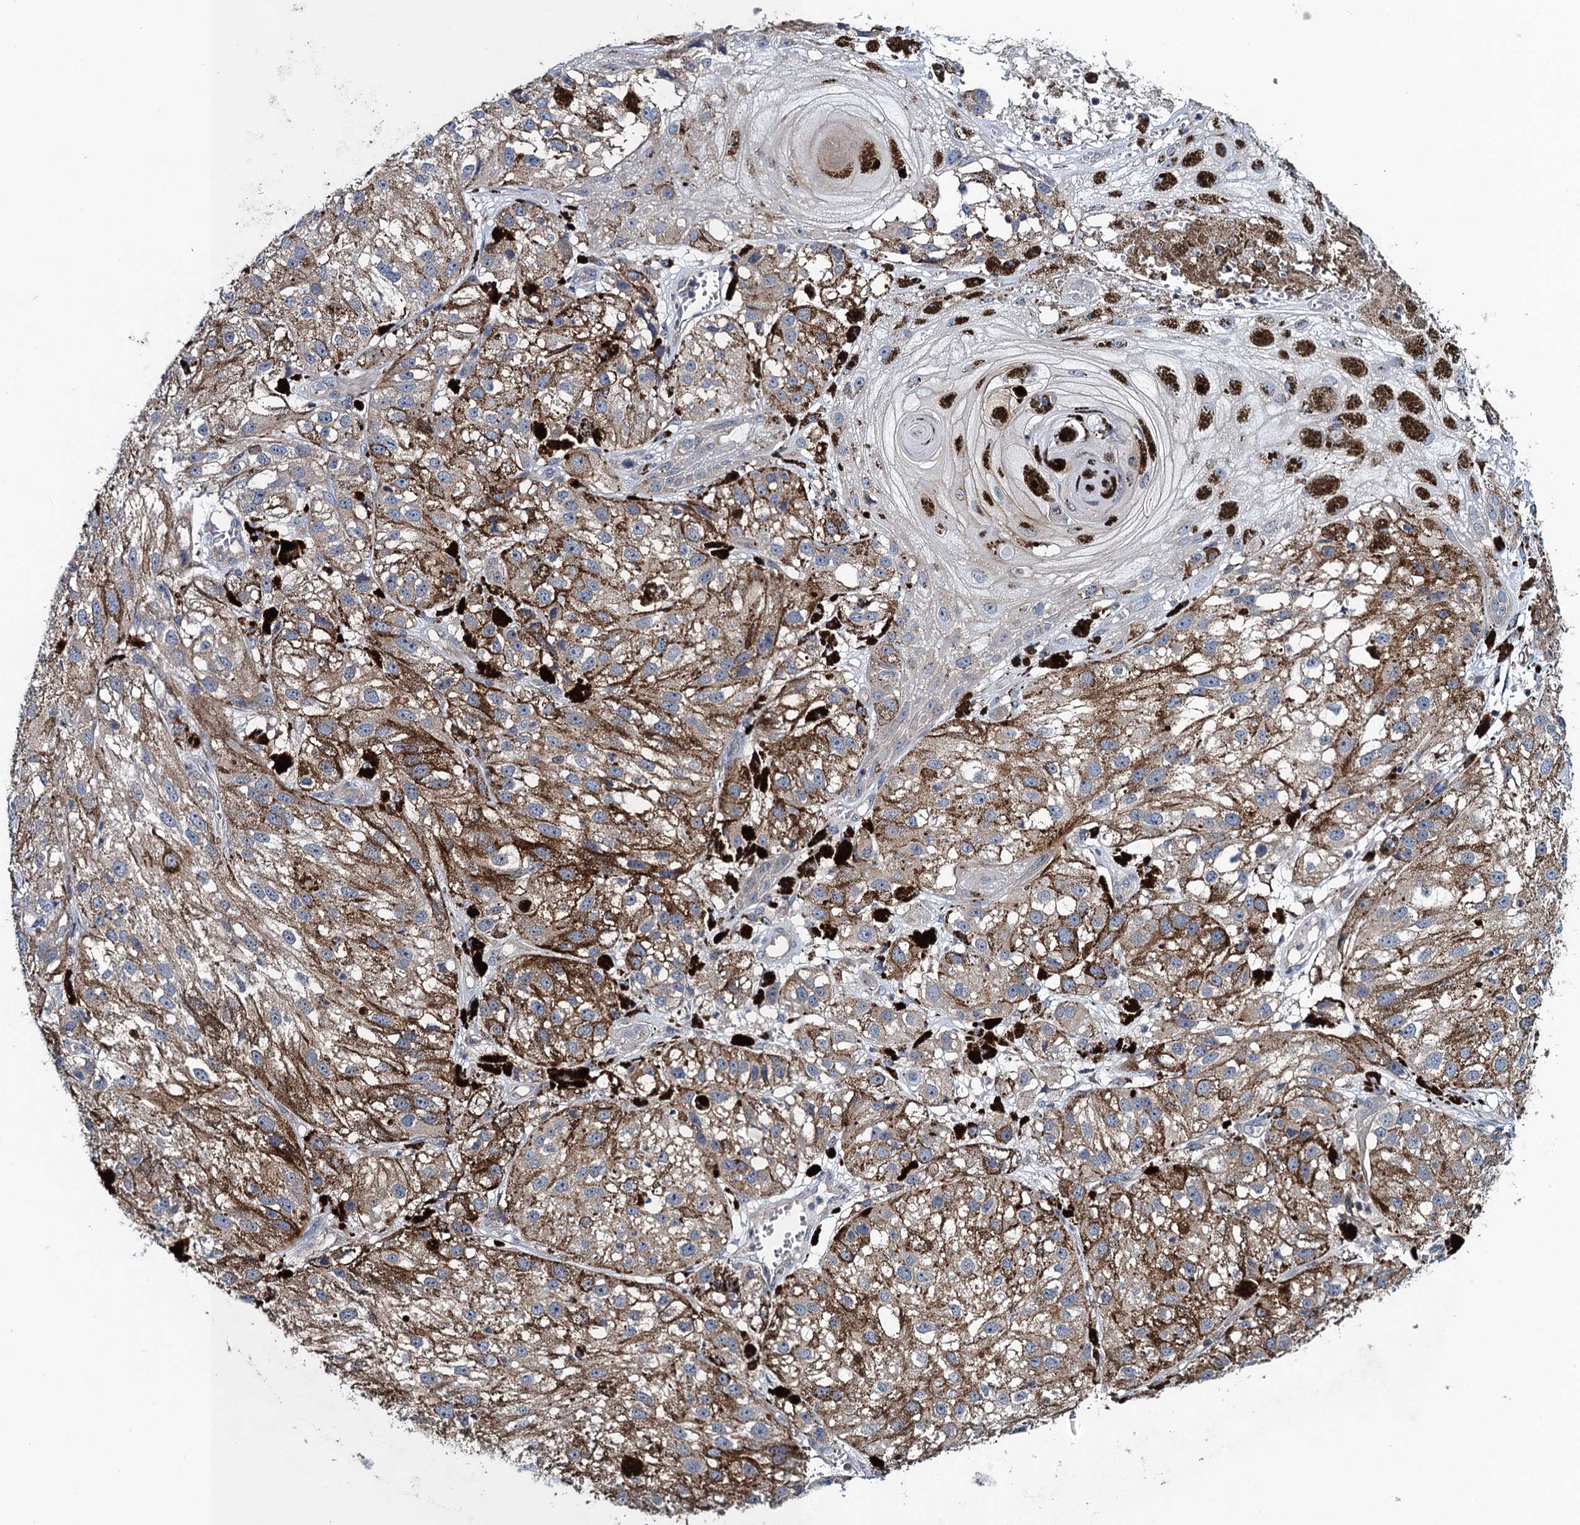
{"staining": {"intensity": "negative", "quantity": "none", "location": "none"}, "tissue": "melanoma", "cell_type": "Tumor cells", "image_type": "cancer", "snomed": [{"axis": "morphology", "description": "Malignant melanoma, NOS"}, {"axis": "topography", "description": "Skin"}], "caption": "A micrograph of human melanoma is negative for staining in tumor cells.", "gene": "SNAP29", "patient": {"sex": "male", "age": 88}}